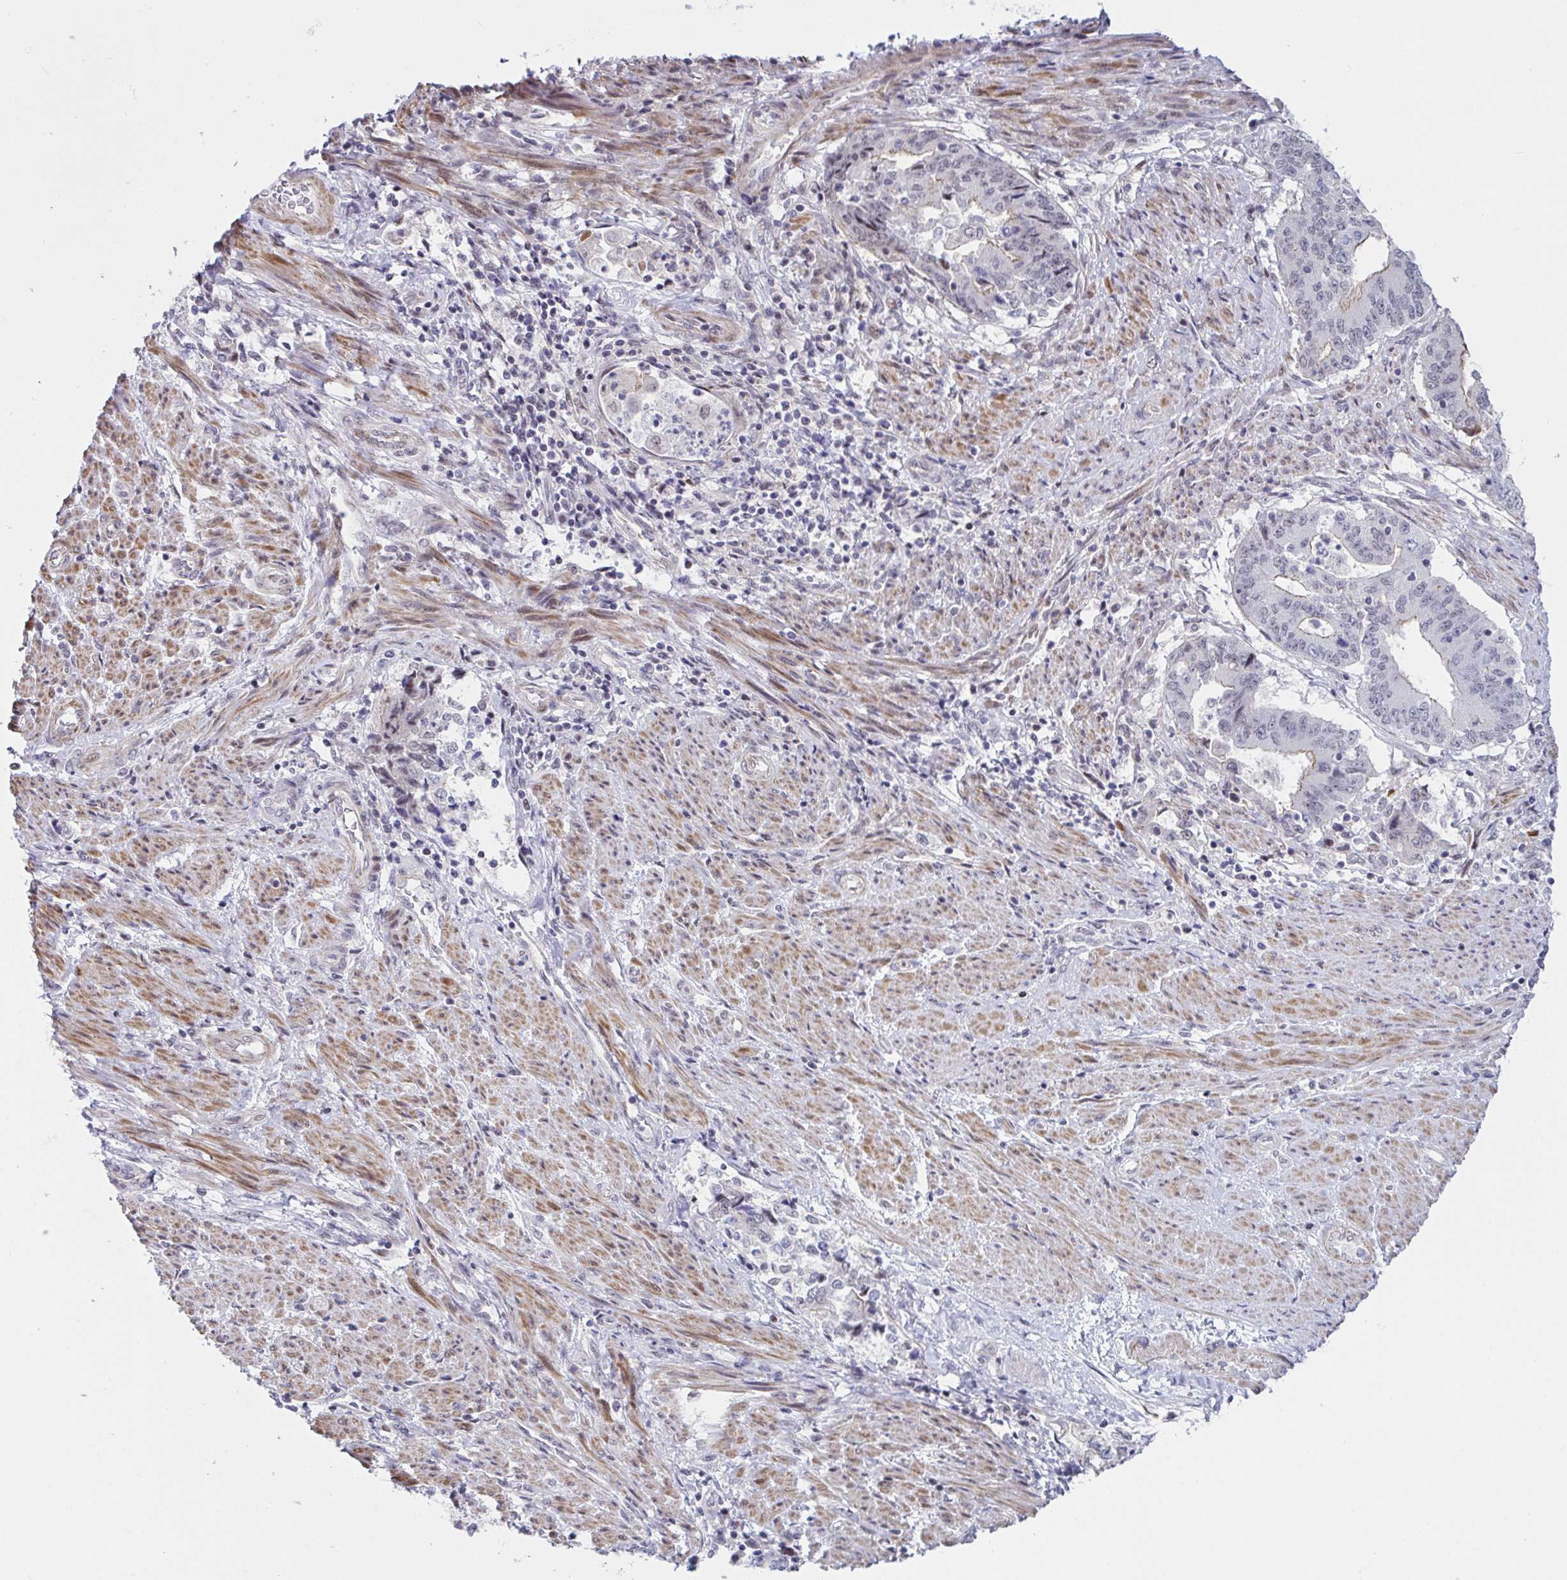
{"staining": {"intensity": "negative", "quantity": "none", "location": "none"}, "tissue": "endometrial cancer", "cell_type": "Tumor cells", "image_type": "cancer", "snomed": [{"axis": "morphology", "description": "Adenocarcinoma, NOS"}, {"axis": "topography", "description": "Endometrium"}], "caption": "Photomicrograph shows no protein staining in tumor cells of endometrial adenocarcinoma tissue.", "gene": "WDR72", "patient": {"sex": "female", "age": 65}}